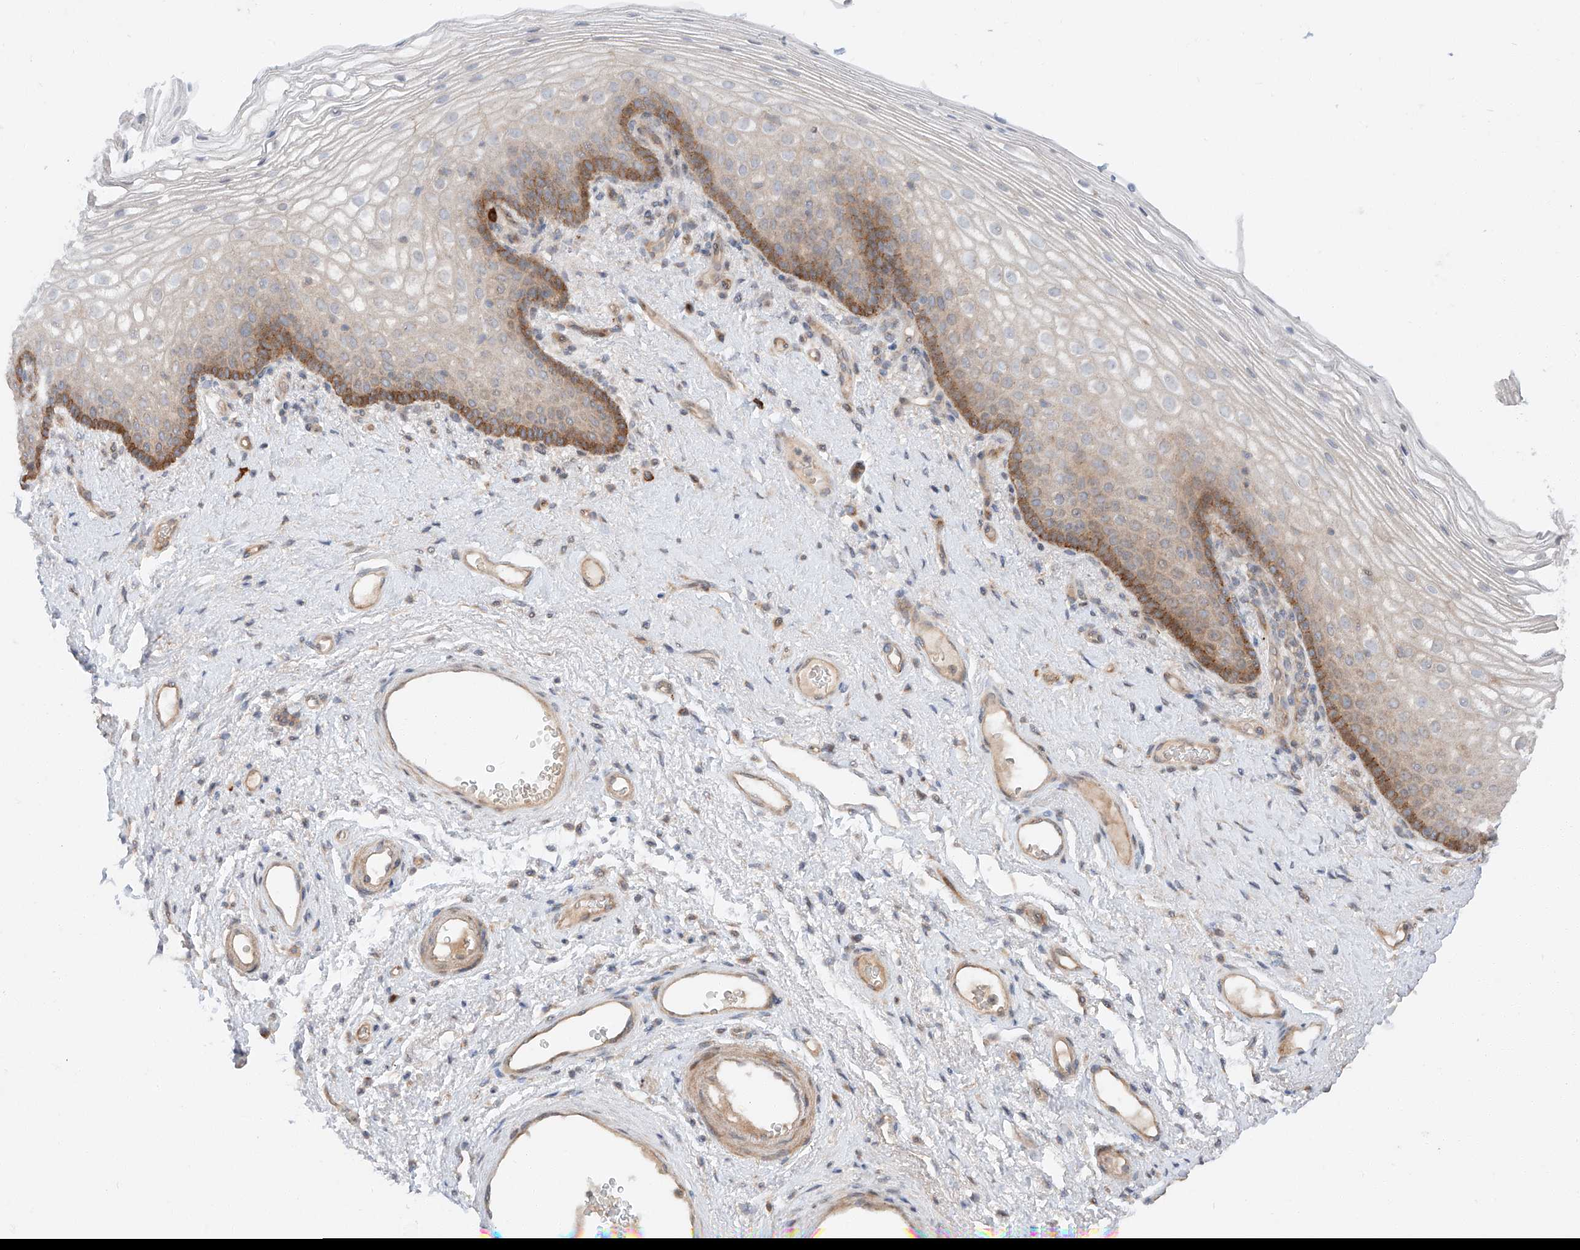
{"staining": {"intensity": "moderate", "quantity": "25%-75%", "location": "cytoplasmic/membranous"}, "tissue": "vagina", "cell_type": "Squamous epithelial cells", "image_type": "normal", "snomed": [{"axis": "morphology", "description": "Normal tissue, NOS"}, {"axis": "topography", "description": "Vagina"}], "caption": "Protein staining reveals moderate cytoplasmic/membranous expression in approximately 25%-75% of squamous epithelial cells in benign vagina.", "gene": "XPNPEP1", "patient": {"sex": "female", "age": 60}}